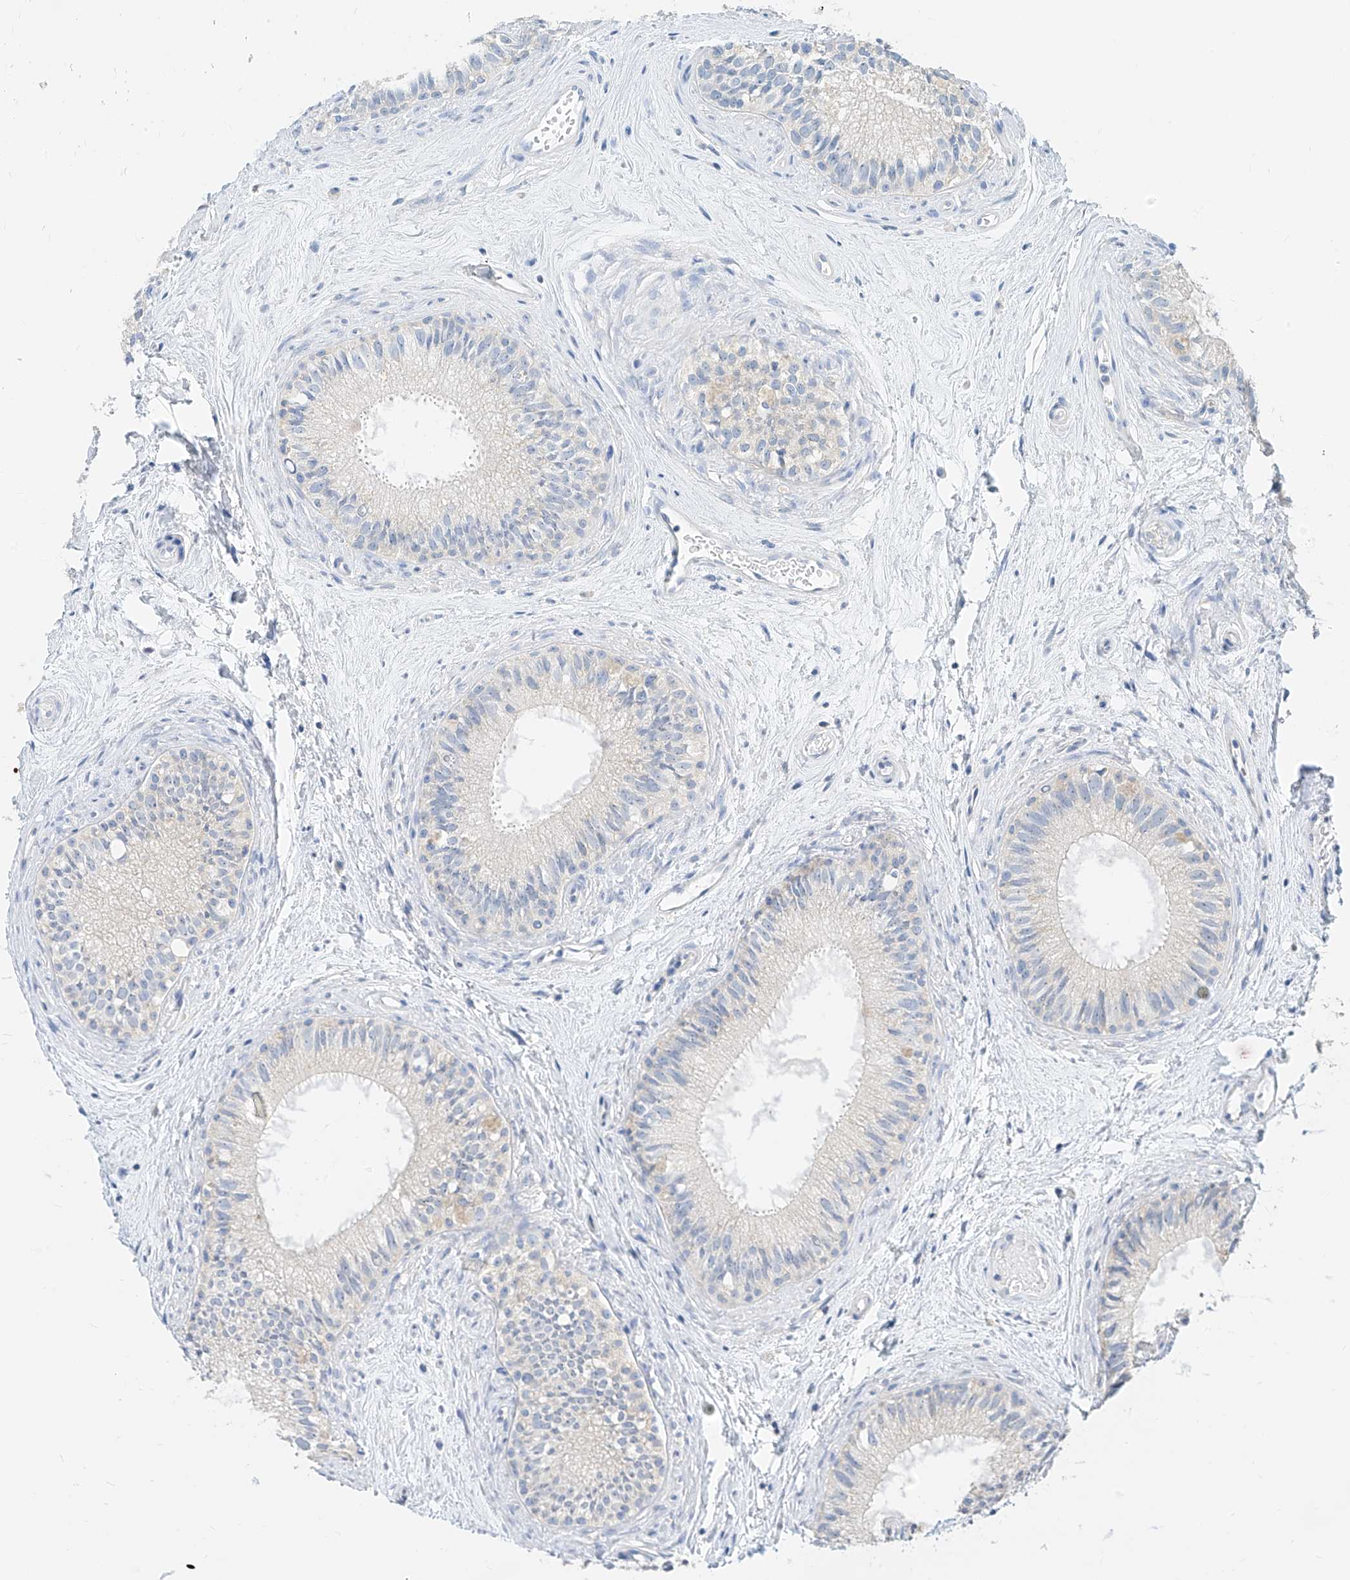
{"staining": {"intensity": "negative", "quantity": "none", "location": "none"}, "tissue": "epididymis", "cell_type": "Glandular cells", "image_type": "normal", "snomed": [{"axis": "morphology", "description": "Normal tissue, NOS"}, {"axis": "topography", "description": "Epididymis"}], "caption": "This micrograph is of benign epididymis stained with IHC to label a protein in brown with the nuclei are counter-stained blue. There is no staining in glandular cells.", "gene": "ZZEF1", "patient": {"sex": "male", "age": 71}}